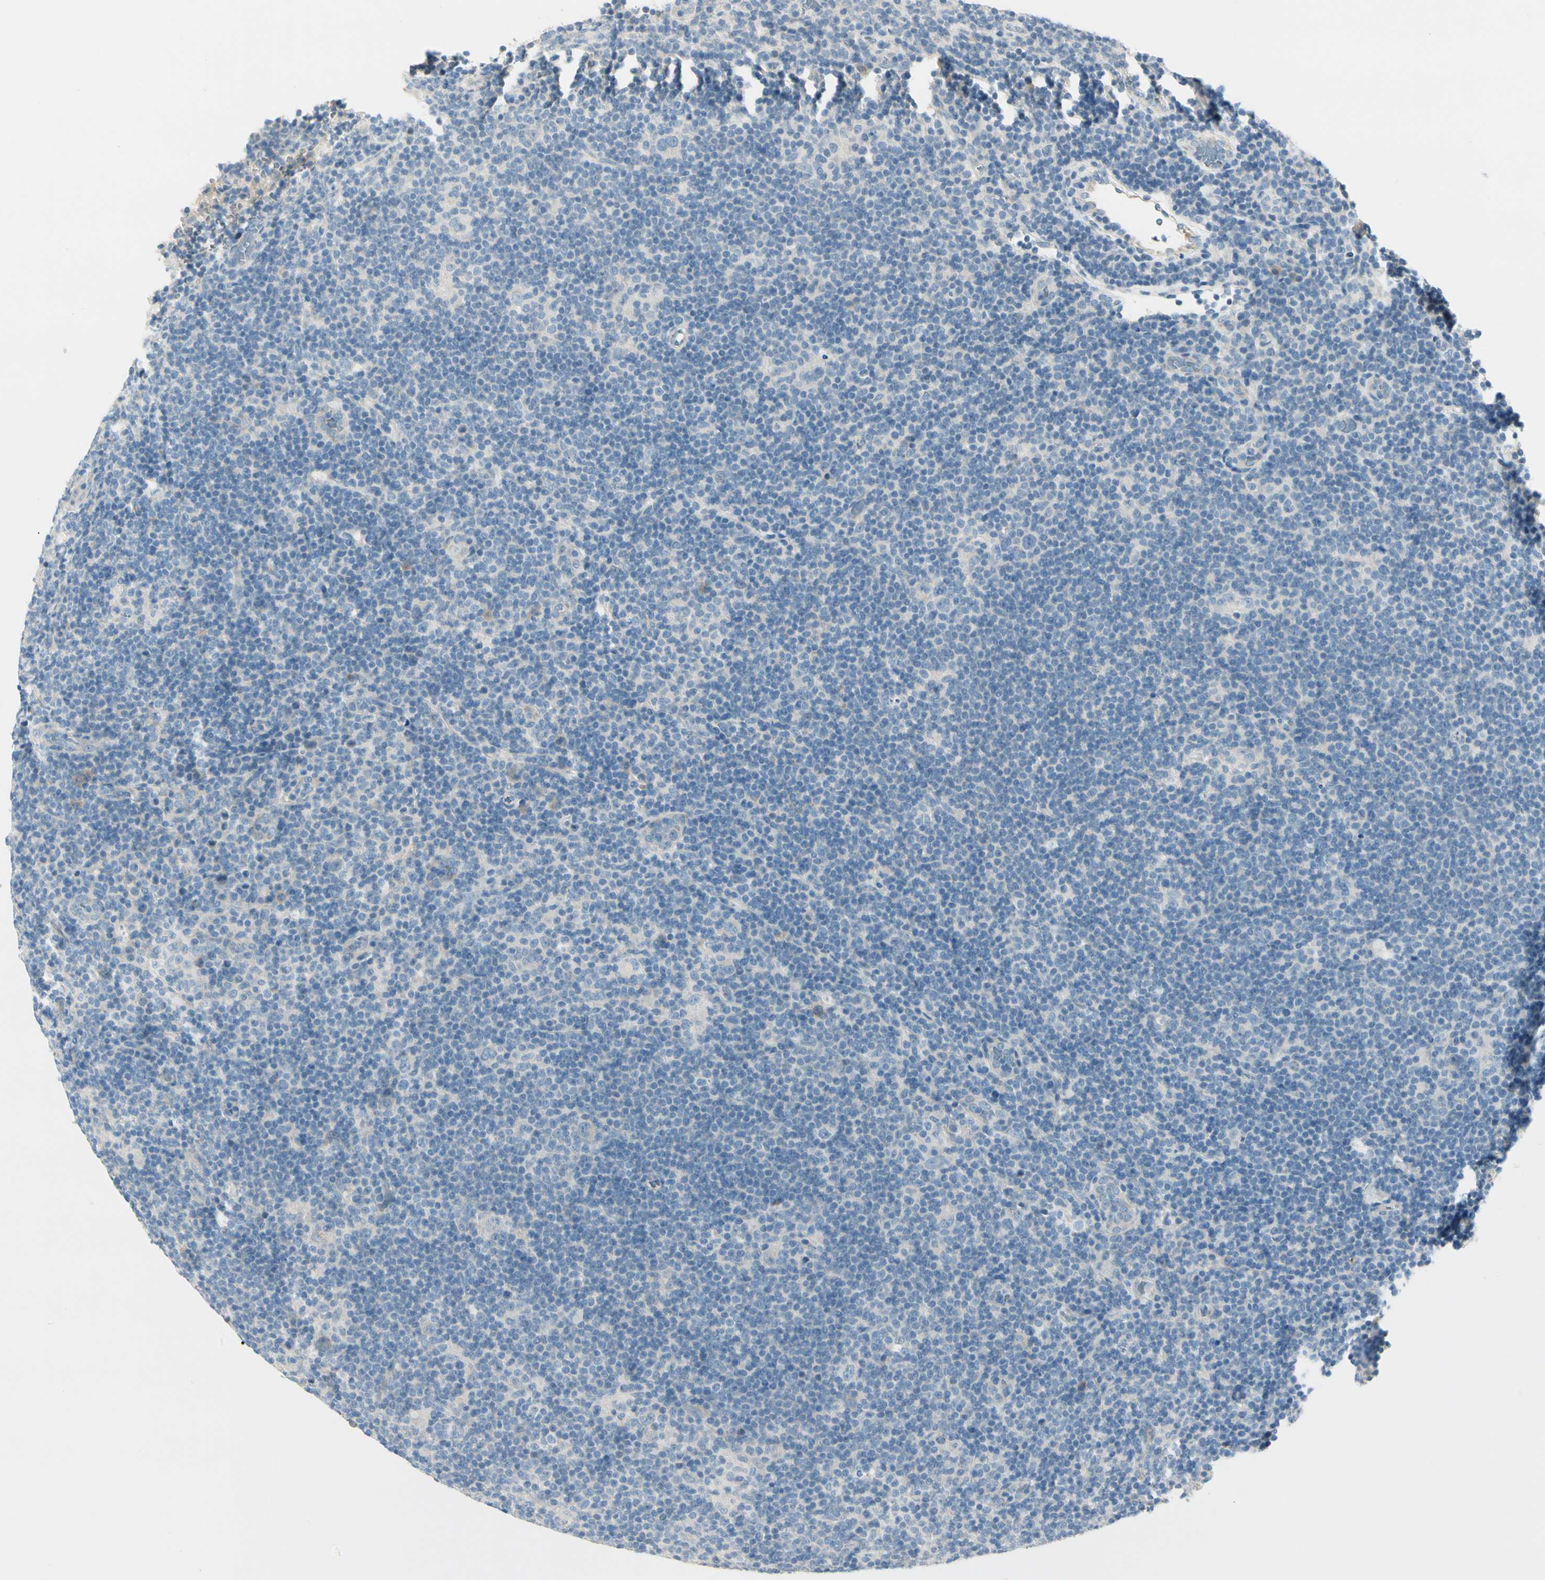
{"staining": {"intensity": "negative", "quantity": "none", "location": "none"}, "tissue": "lymphoma", "cell_type": "Tumor cells", "image_type": "cancer", "snomed": [{"axis": "morphology", "description": "Hodgkin's disease, NOS"}, {"axis": "topography", "description": "Lymph node"}], "caption": "Tumor cells show no significant protein positivity in lymphoma. (Immunohistochemistry, brightfield microscopy, high magnification).", "gene": "SLC6A15", "patient": {"sex": "female", "age": 57}}